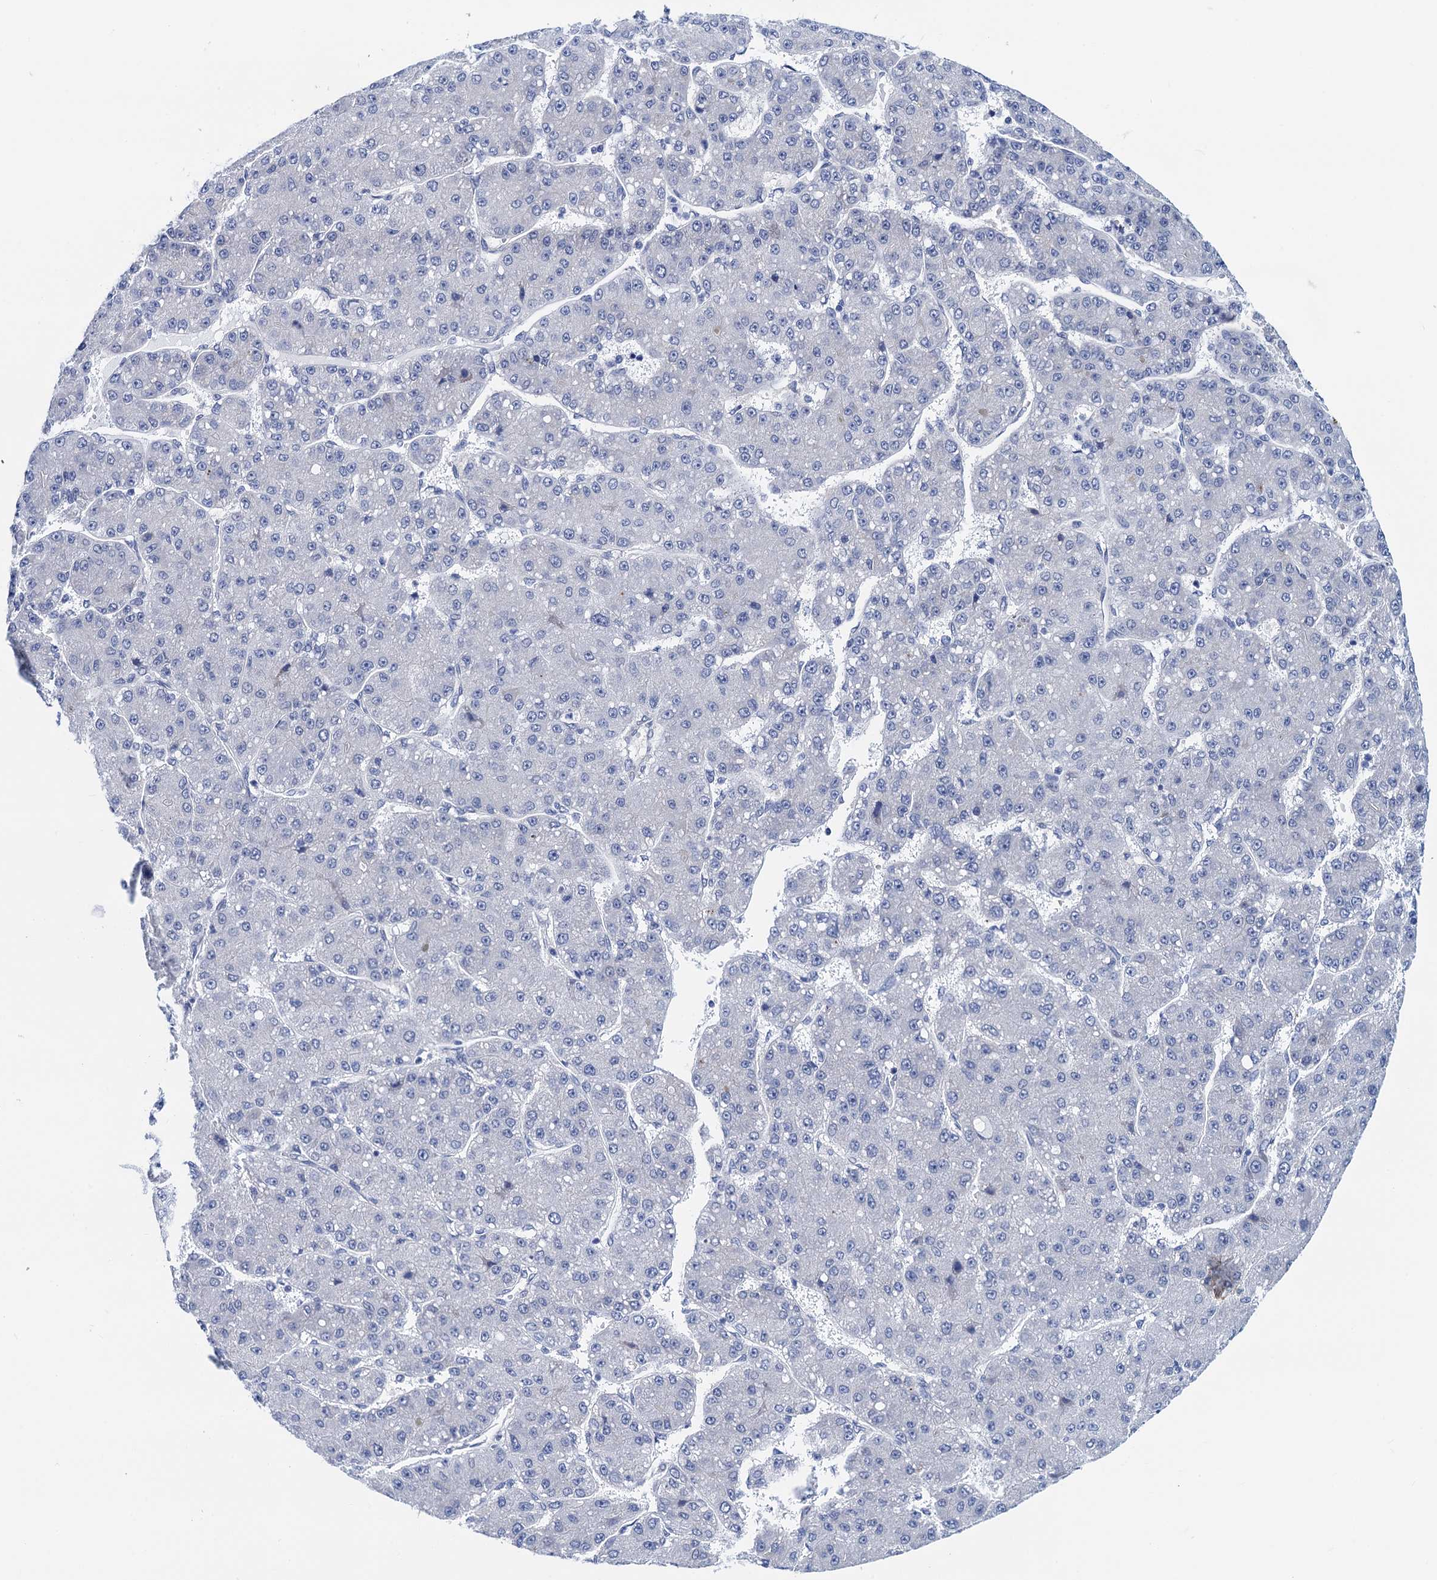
{"staining": {"intensity": "negative", "quantity": "none", "location": "none"}, "tissue": "liver cancer", "cell_type": "Tumor cells", "image_type": "cancer", "snomed": [{"axis": "morphology", "description": "Carcinoma, Hepatocellular, NOS"}, {"axis": "topography", "description": "Liver"}], "caption": "Tumor cells show no significant protein expression in liver cancer.", "gene": "C16orf87", "patient": {"sex": "male", "age": 67}}